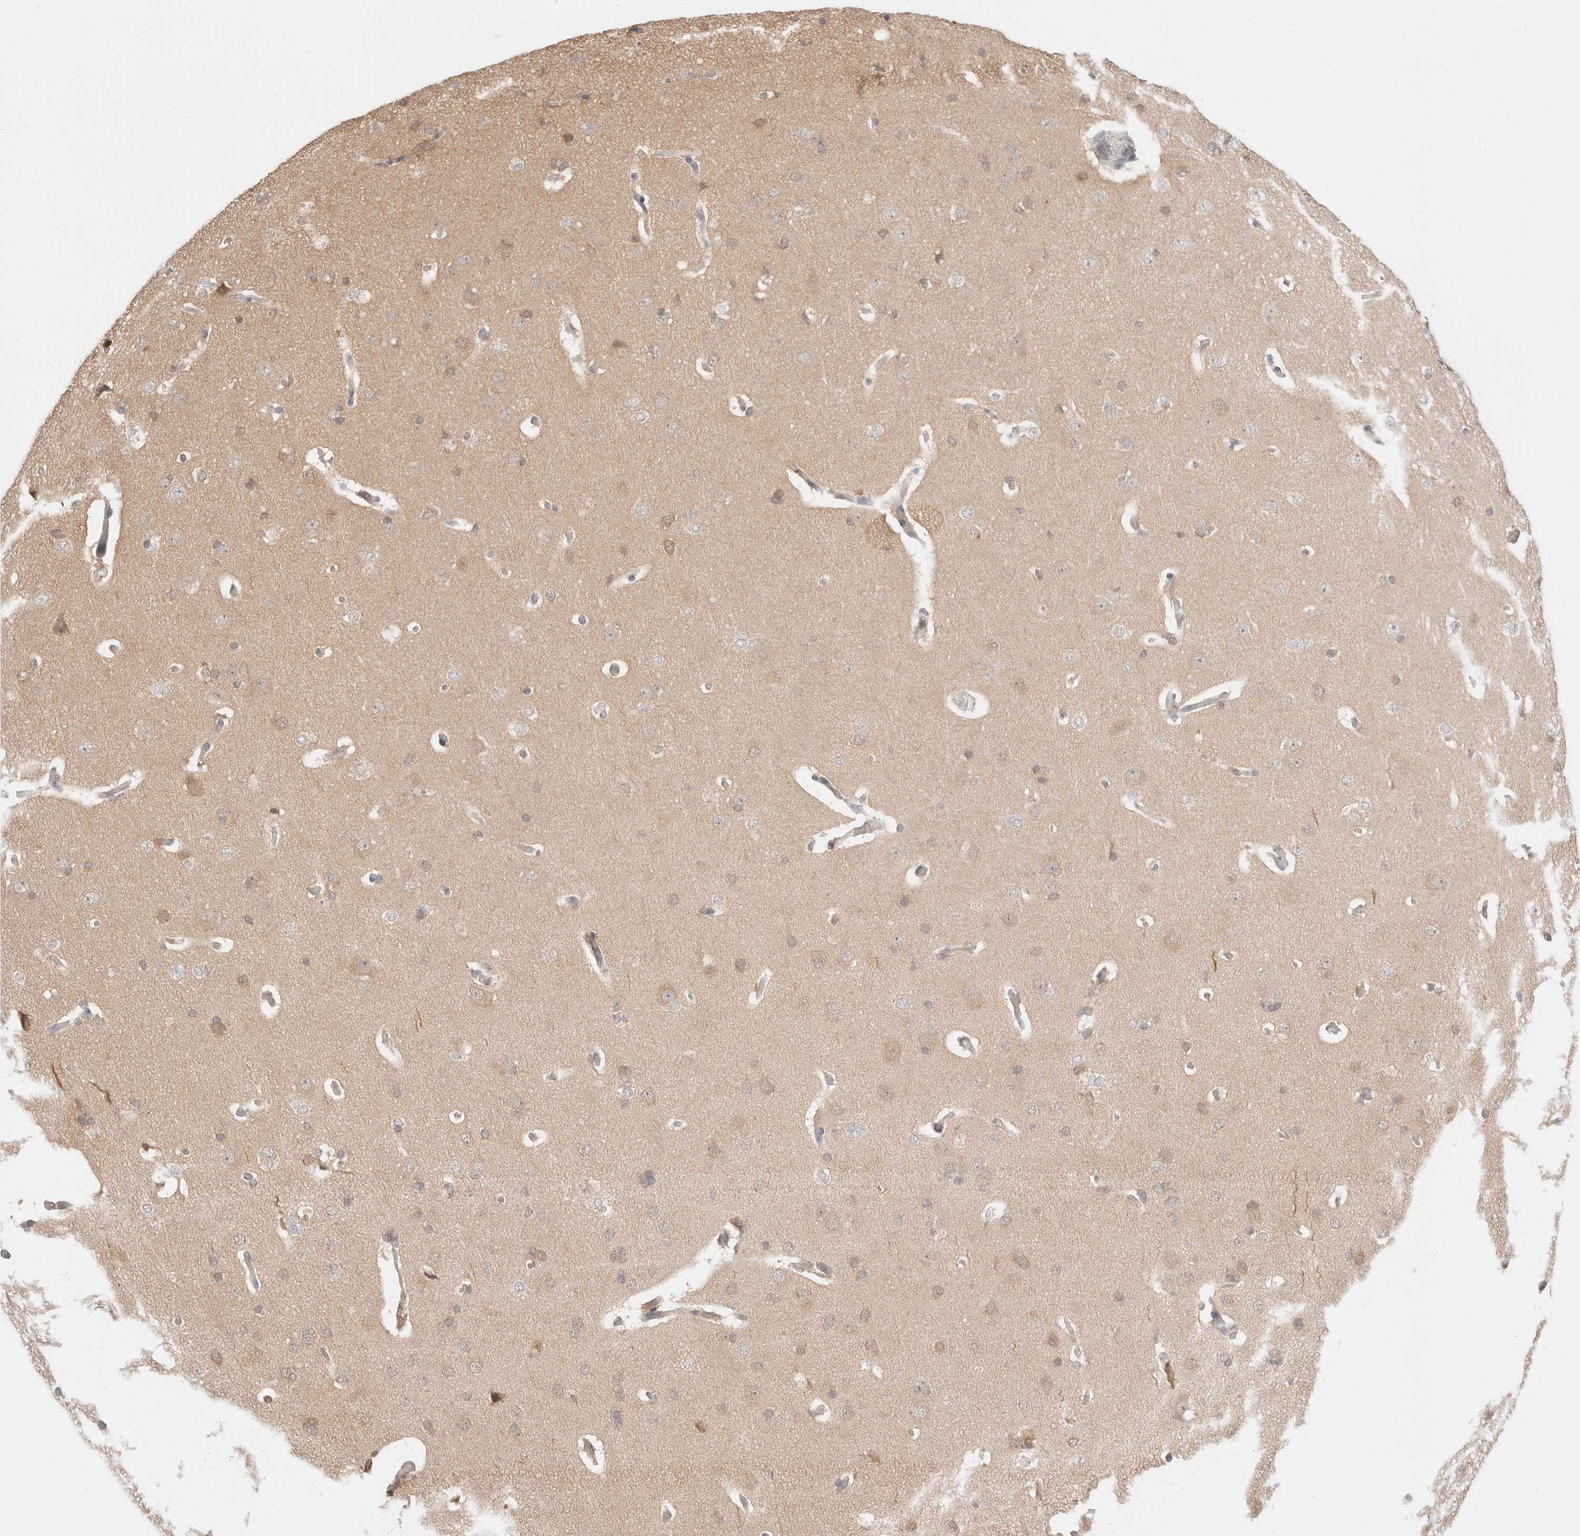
{"staining": {"intensity": "weak", "quantity": ">75%", "location": "cytoplasmic/membranous"}, "tissue": "cerebral cortex", "cell_type": "Endothelial cells", "image_type": "normal", "snomed": [{"axis": "morphology", "description": "Normal tissue, NOS"}, {"axis": "topography", "description": "Cerebral cortex"}], "caption": "Cerebral cortex stained with immunohistochemistry (IHC) demonstrates weak cytoplasmic/membranous staining in approximately >75% of endothelial cells.", "gene": "XKR4", "patient": {"sex": "male", "age": 62}}